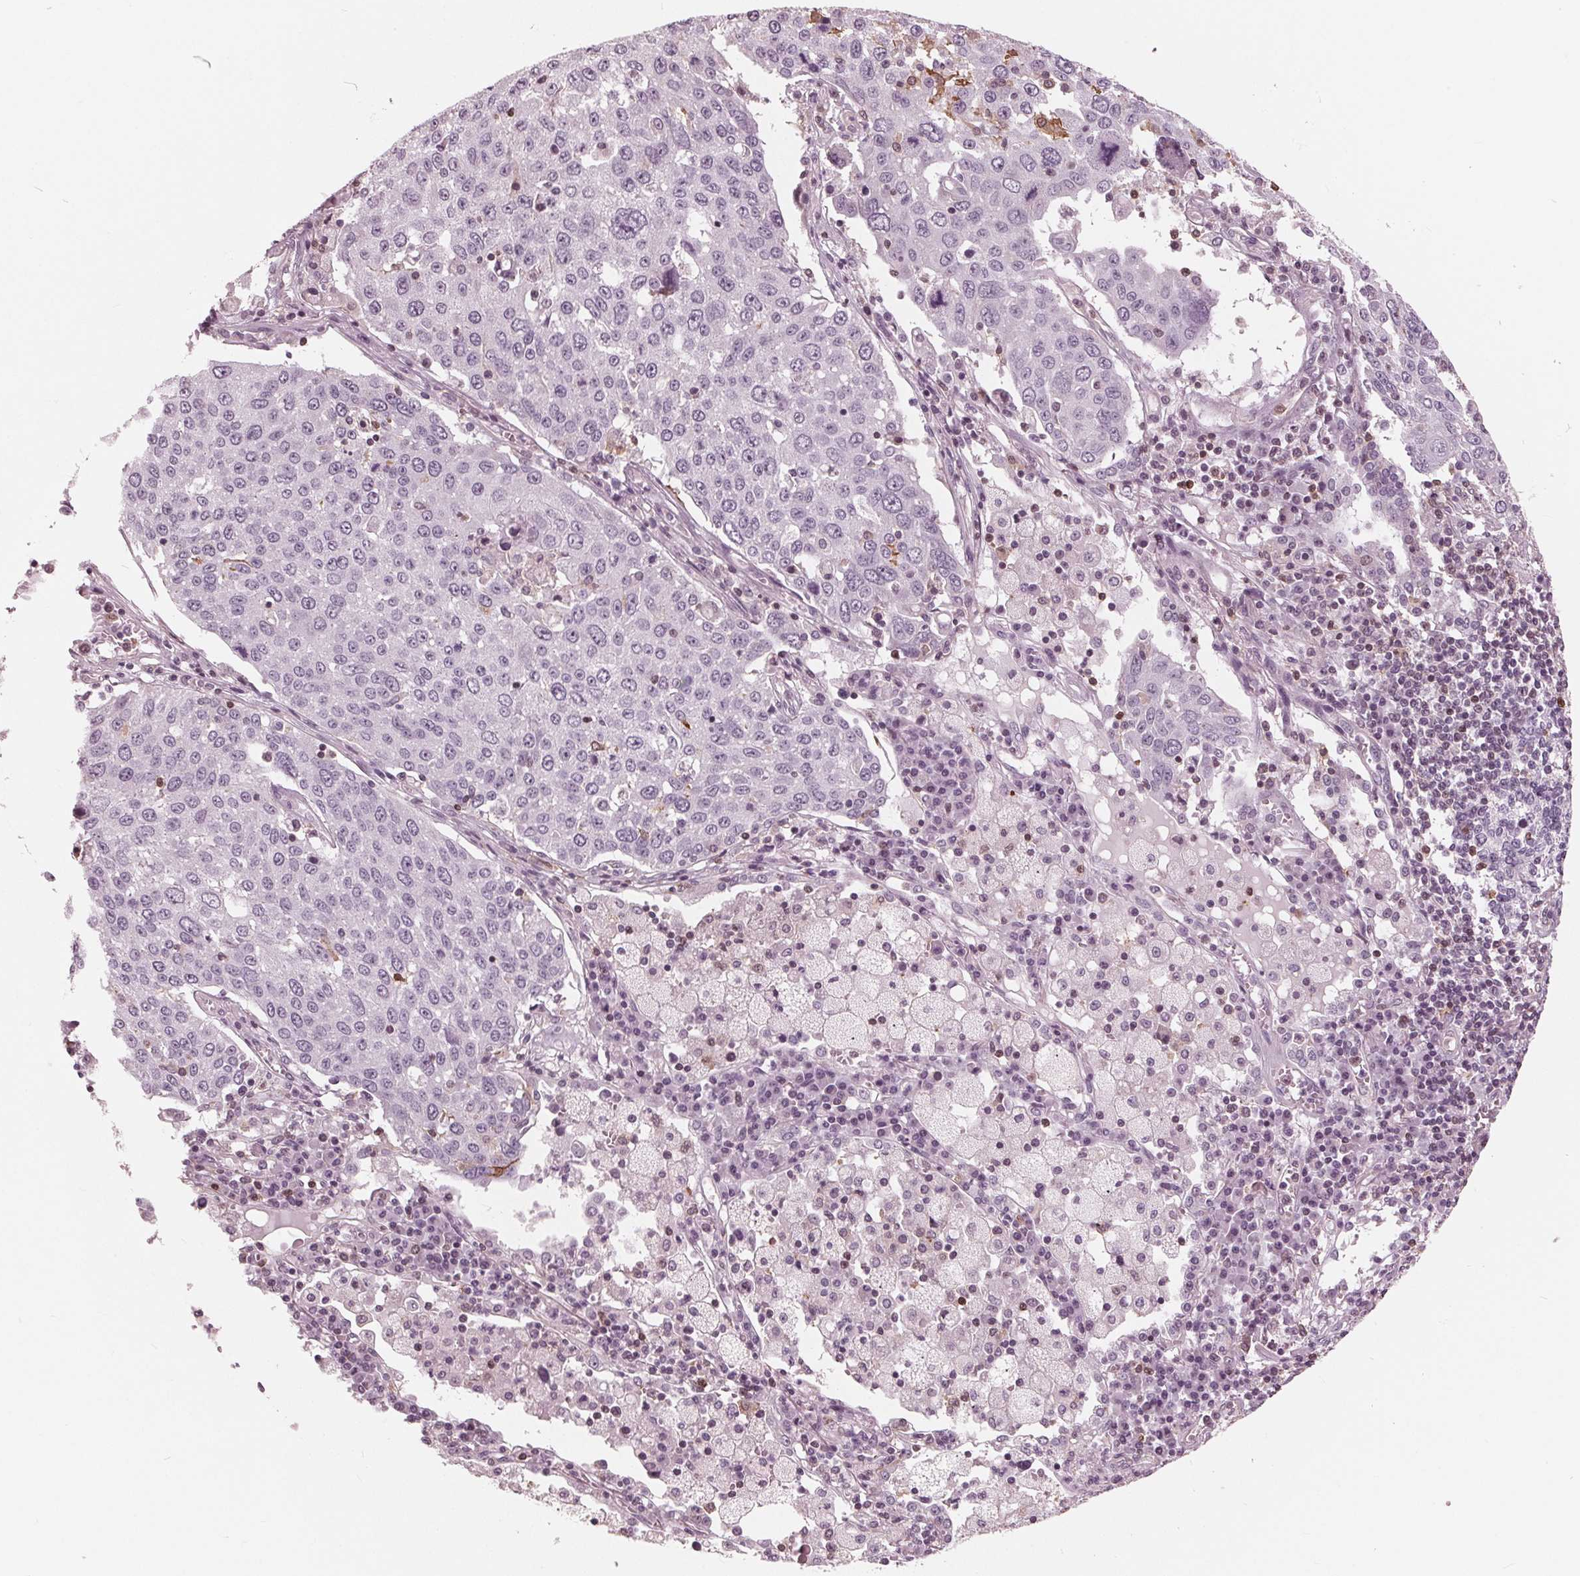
{"staining": {"intensity": "negative", "quantity": "none", "location": "none"}, "tissue": "lung cancer", "cell_type": "Tumor cells", "image_type": "cancer", "snomed": [{"axis": "morphology", "description": "Squamous cell carcinoma, NOS"}, {"axis": "topography", "description": "Lung"}], "caption": "Squamous cell carcinoma (lung) was stained to show a protein in brown. There is no significant expression in tumor cells.", "gene": "ING3", "patient": {"sex": "male", "age": 65}}